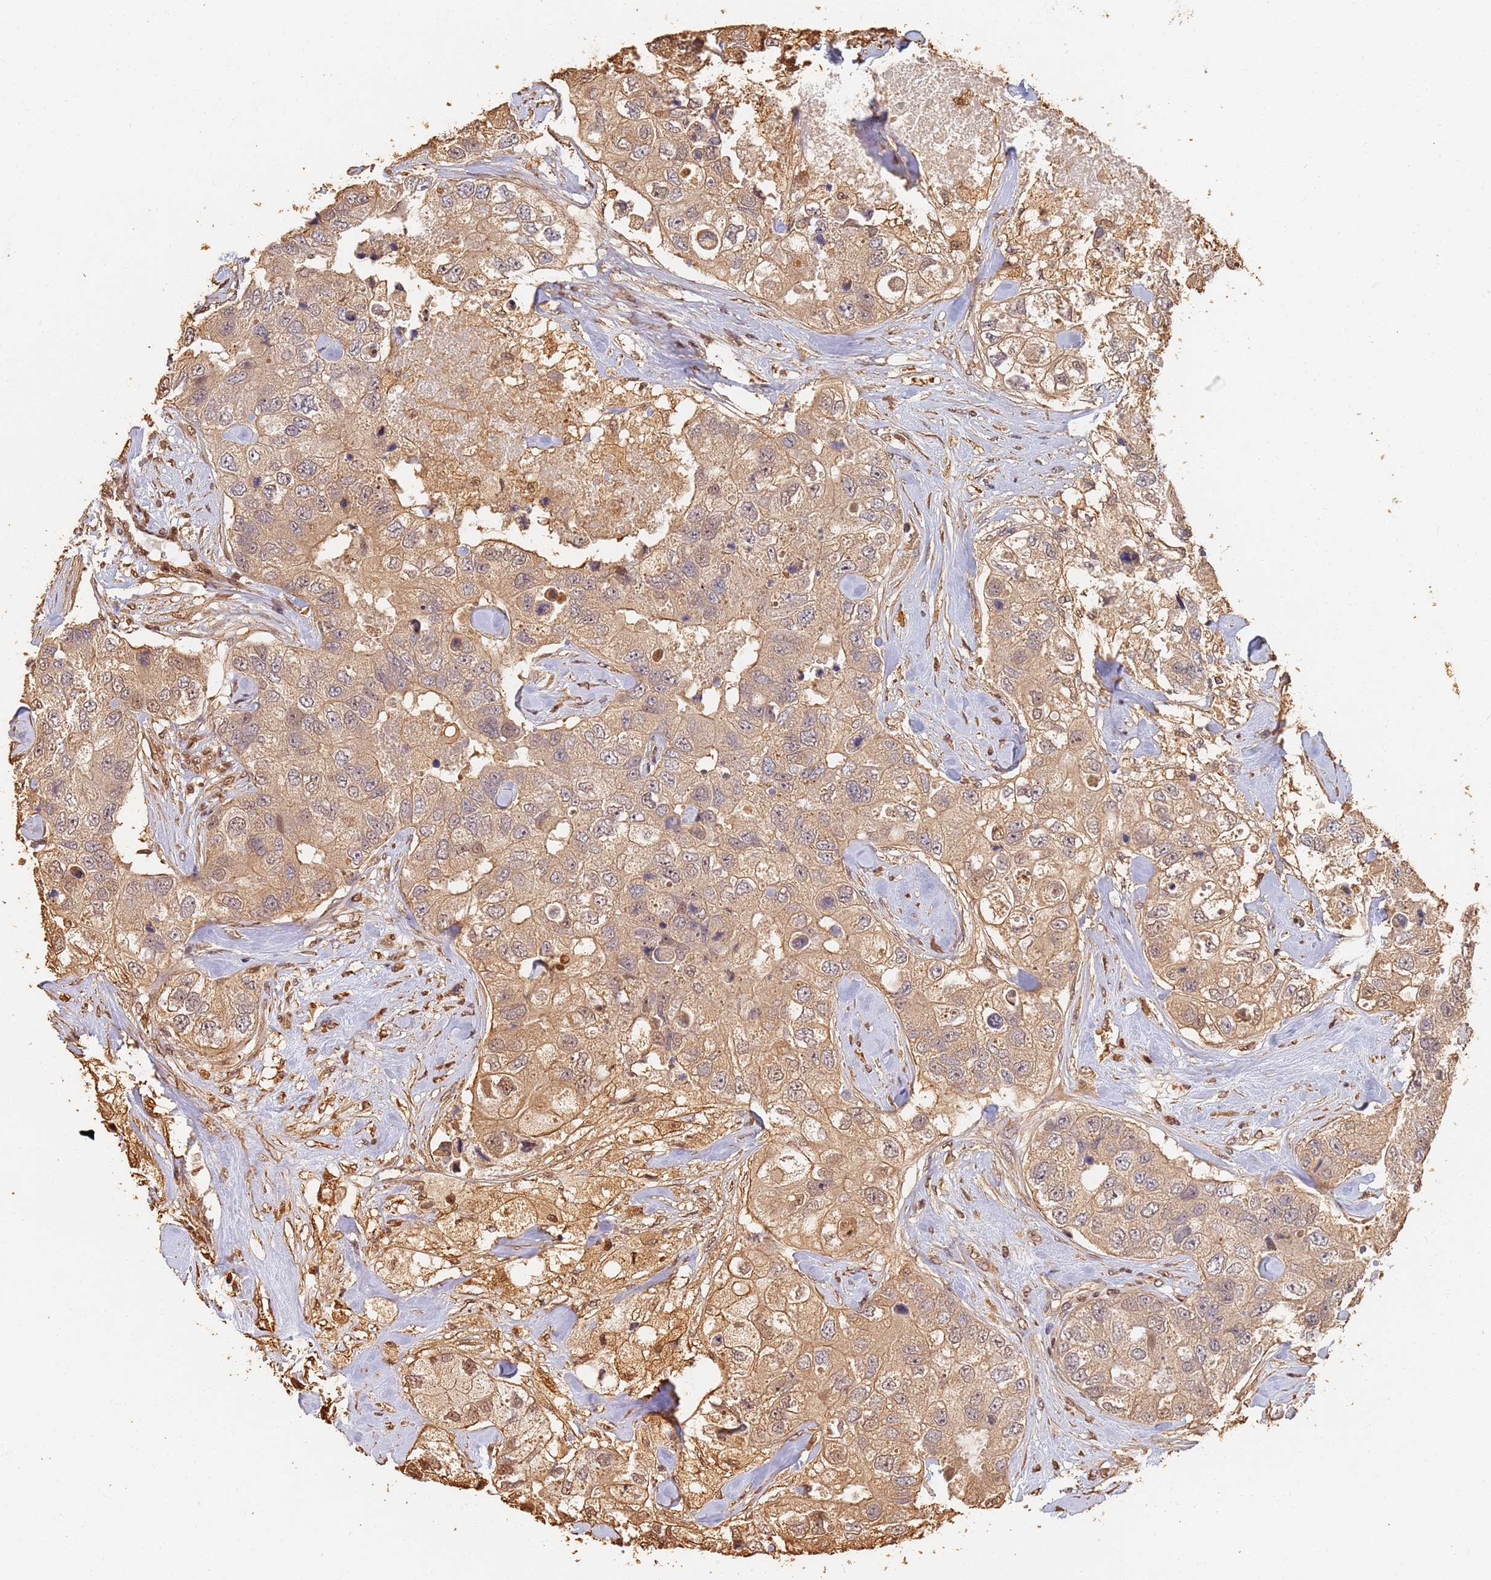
{"staining": {"intensity": "moderate", "quantity": ">75%", "location": "cytoplasmic/membranous,nuclear"}, "tissue": "breast cancer", "cell_type": "Tumor cells", "image_type": "cancer", "snomed": [{"axis": "morphology", "description": "Duct carcinoma"}, {"axis": "topography", "description": "Breast"}], "caption": "Immunohistochemistry (IHC) micrograph of breast cancer (intraductal carcinoma) stained for a protein (brown), which shows medium levels of moderate cytoplasmic/membranous and nuclear positivity in approximately >75% of tumor cells.", "gene": "JAK2", "patient": {"sex": "female", "age": 62}}